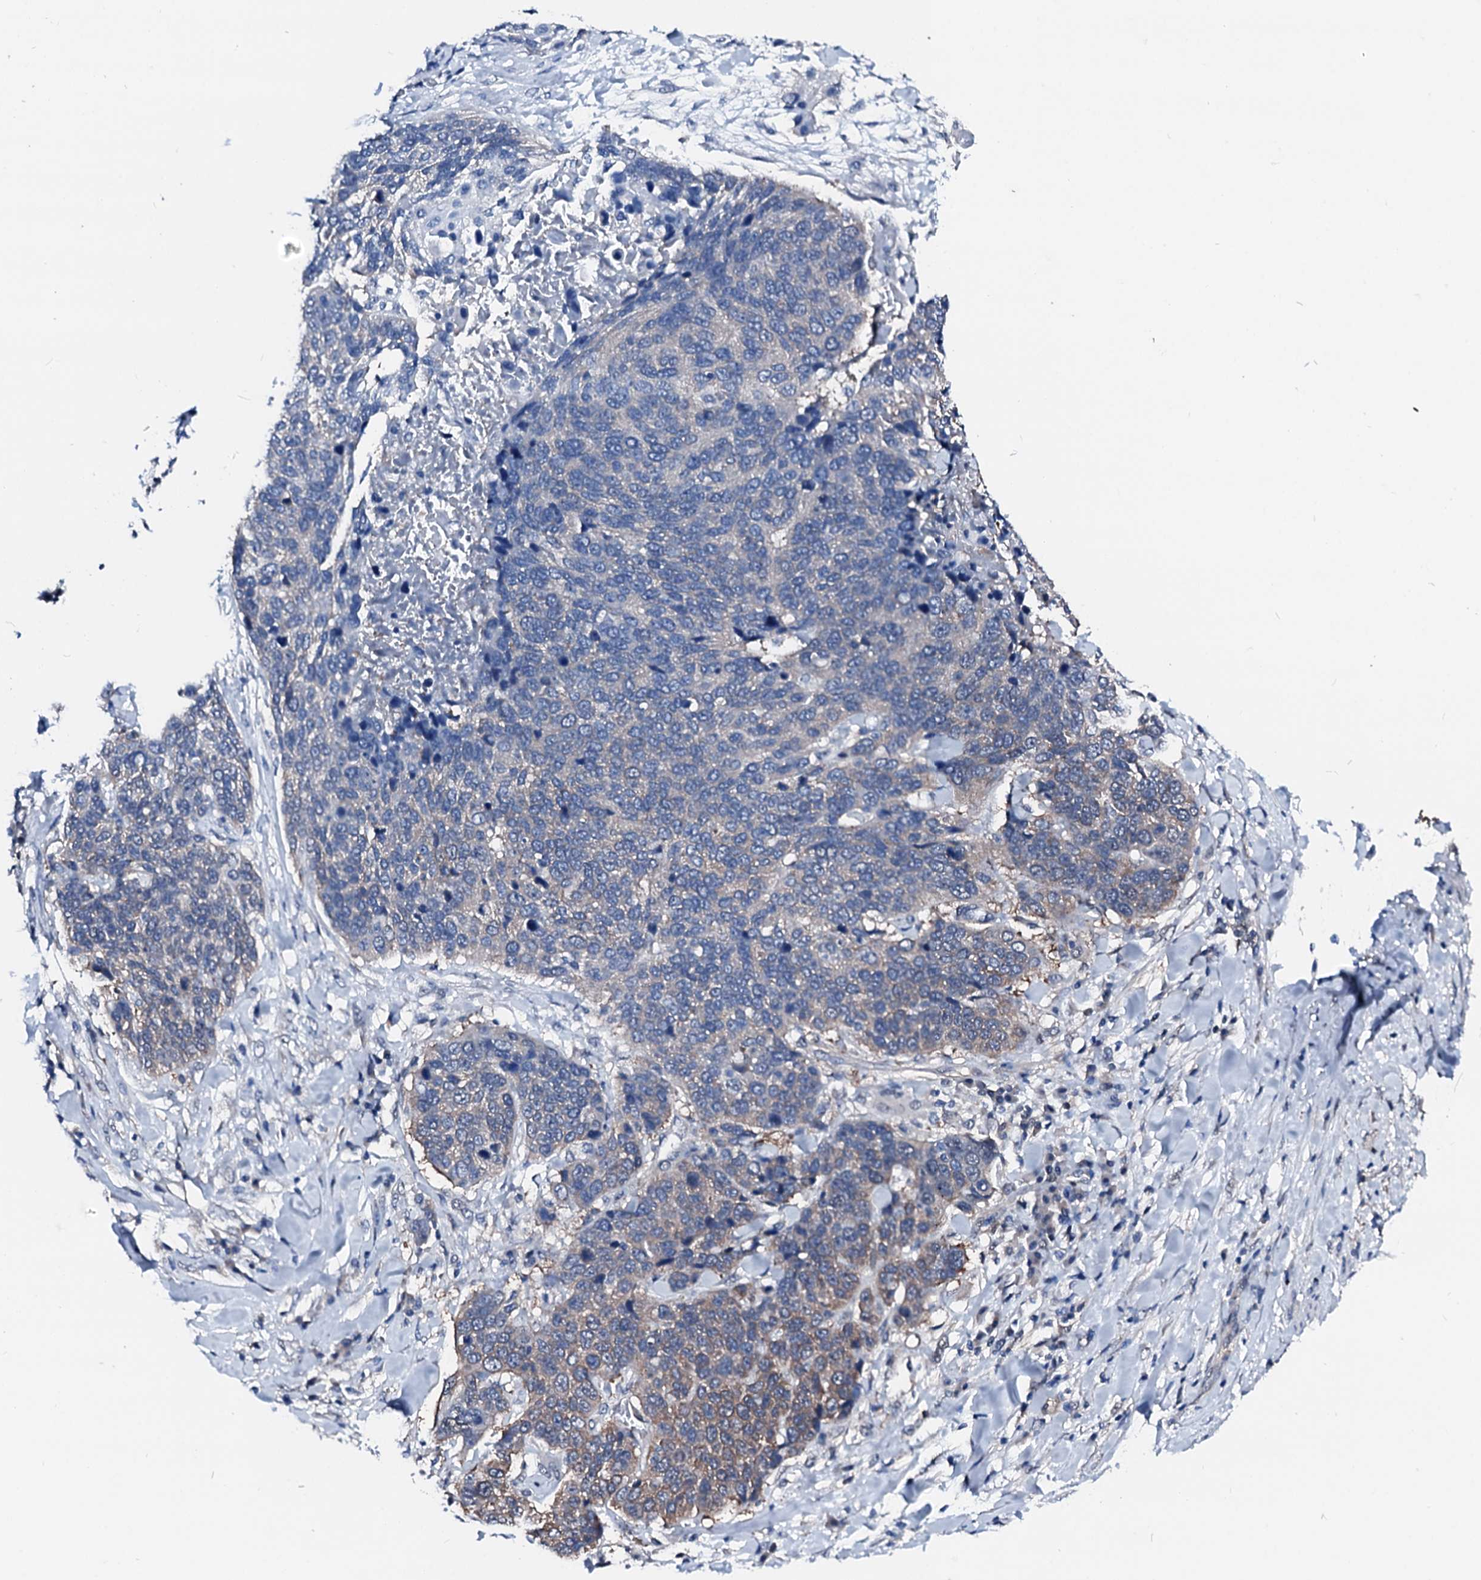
{"staining": {"intensity": "negative", "quantity": "none", "location": "none"}, "tissue": "lung cancer", "cell_type": "Tumor cells", "image_type": "cancer", "snomed": [{"axis": "morphology", "description": "Squamous cell carcinoma, NOS"}, {"axis": "topography", "description": "Lung"}], "caption": "The histopathology image shows no significant expression in tumor cells of lung cancer.", "gene": "CSN2", "patient": {"sex": "male", "age": 66}}